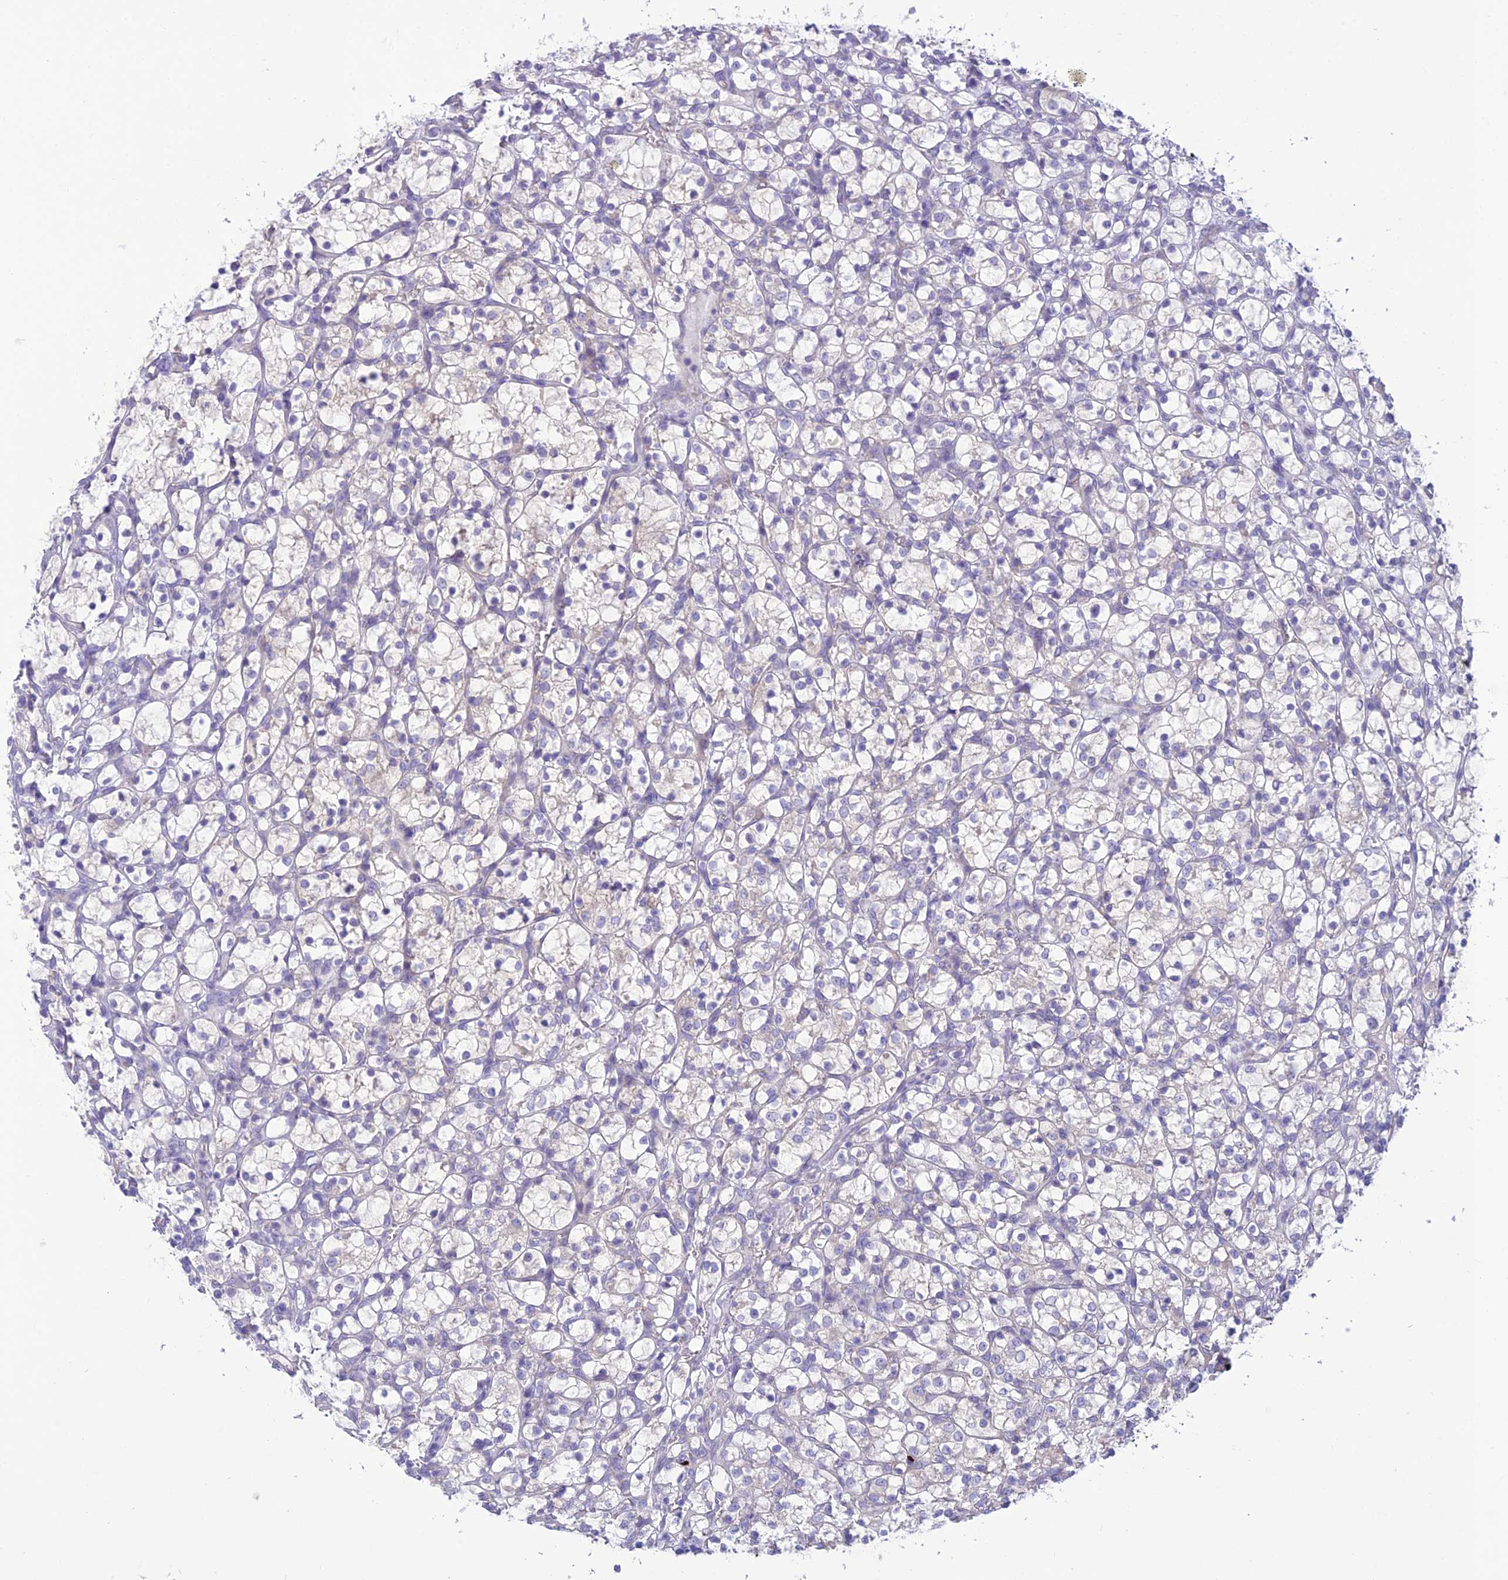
{"staining": {"intensity": "negative", "quantity": "none", "location": "none"}, "tissue": "renal cancer", "cell_type": "Tumor cells", "image_type": "cancer", "snomed": [{"axis": "morphology", "description": "Adenocarcinoma, NOS"}, {"axis": "topography", "description": "Kidney"}], "caption": "Renal cancer (adenocarcinoma) stained for a protein using IHC reveals no staining tumor cells.", "gene": "DHDH", "patient": {"sex": "female", "age": 69}}